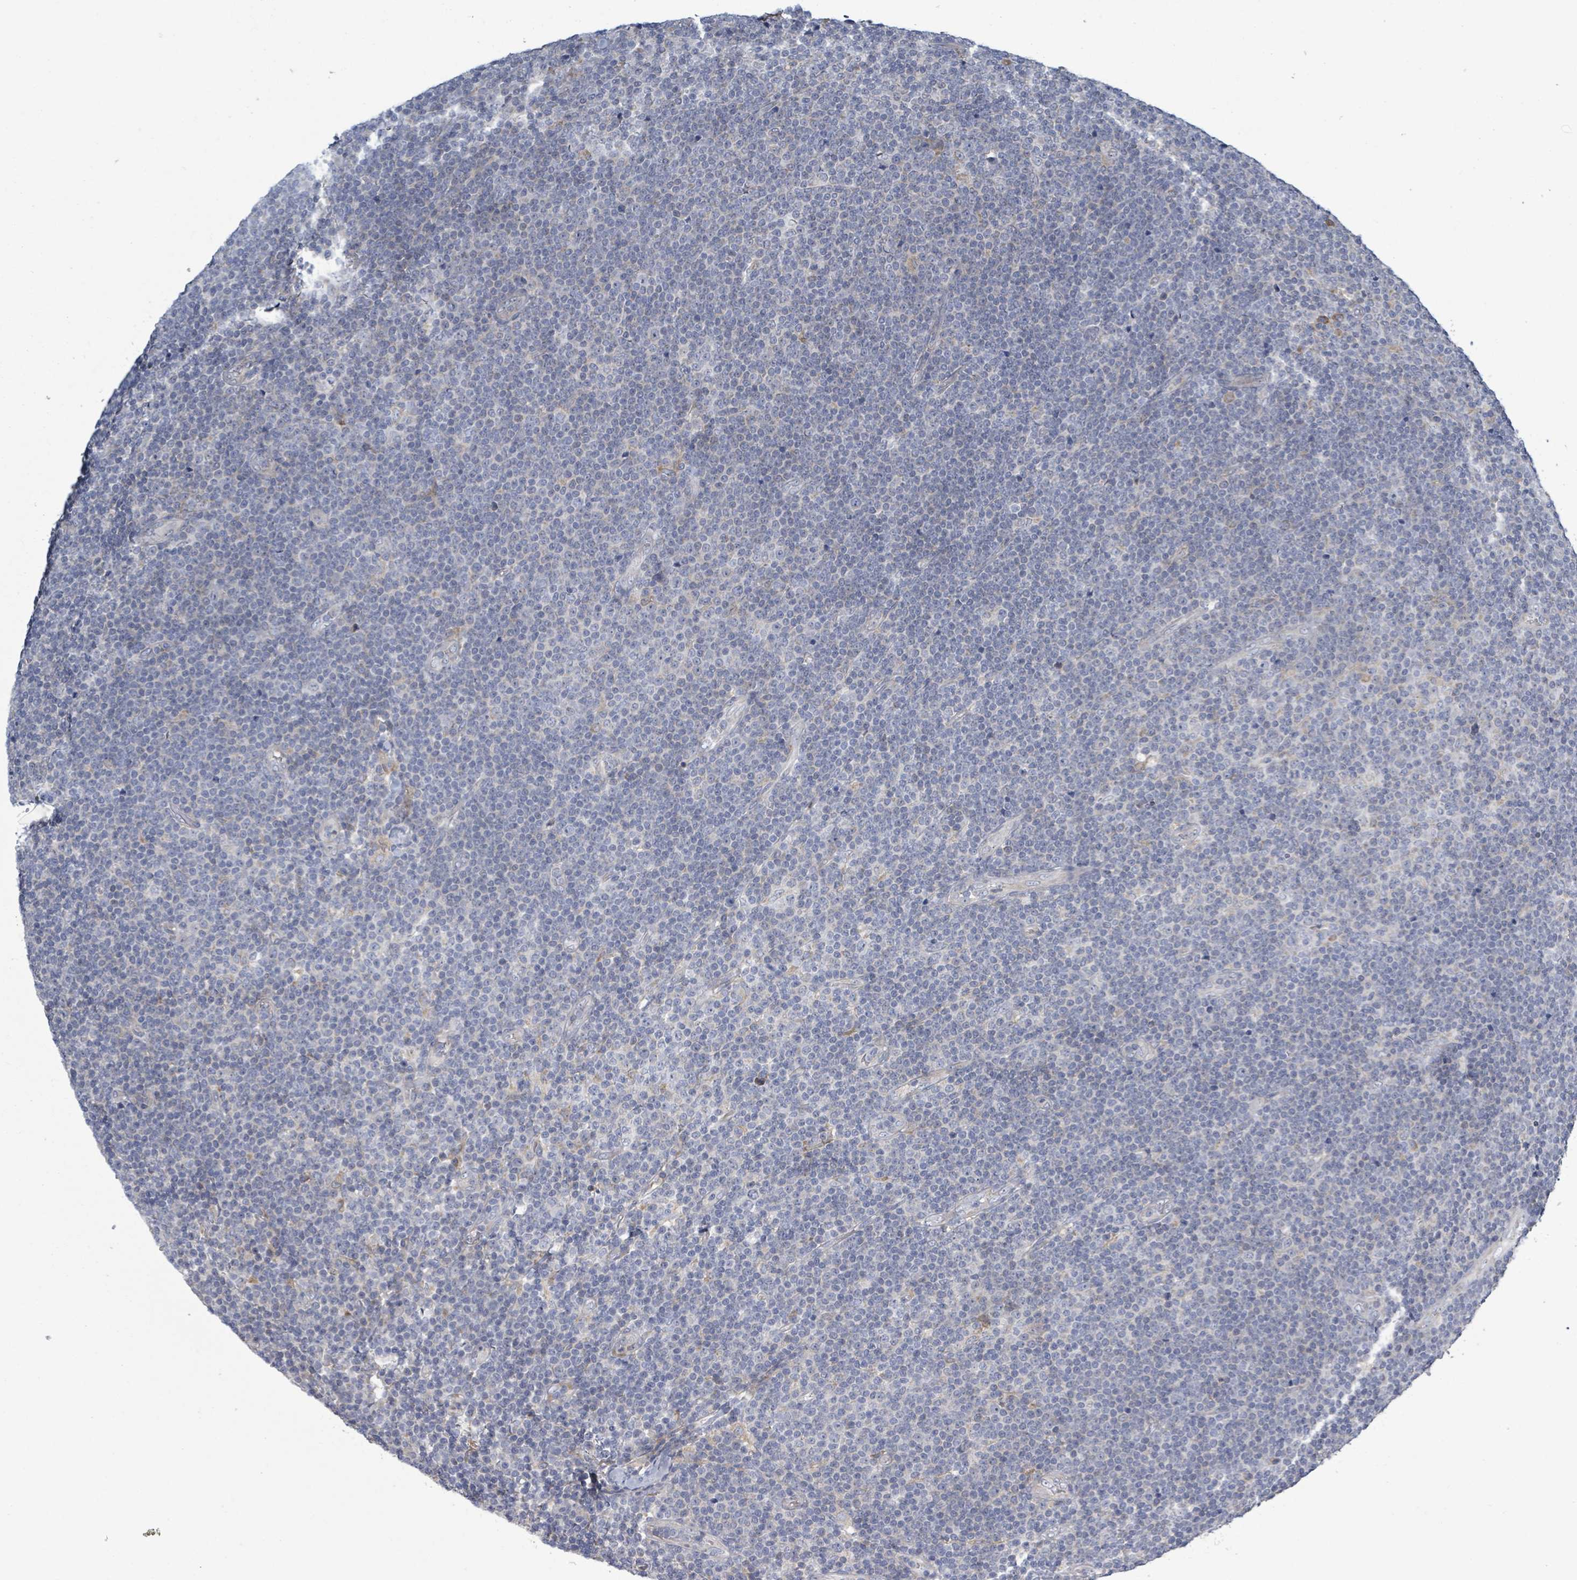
{"staining": {"intensity": "negative", "quantity": "none", "location": "none"}, "tissue": "lymphoma", "cell_type": "Tumor cells", "image_type": "cancer", "snomed": [{"axis": "morphology", "description": "Malignant lymphoma, non-Hodgkin's type, Low grade"}, {"axis": "topography", "description": "Lymph node"}], "caption": "Human lymphoma stained for a protein using immunohistochemistry (IHC) exhibits no expression in tumor cells.", "gene": "ATP13A1", "patient": {"sex": "male", "age": 48}}